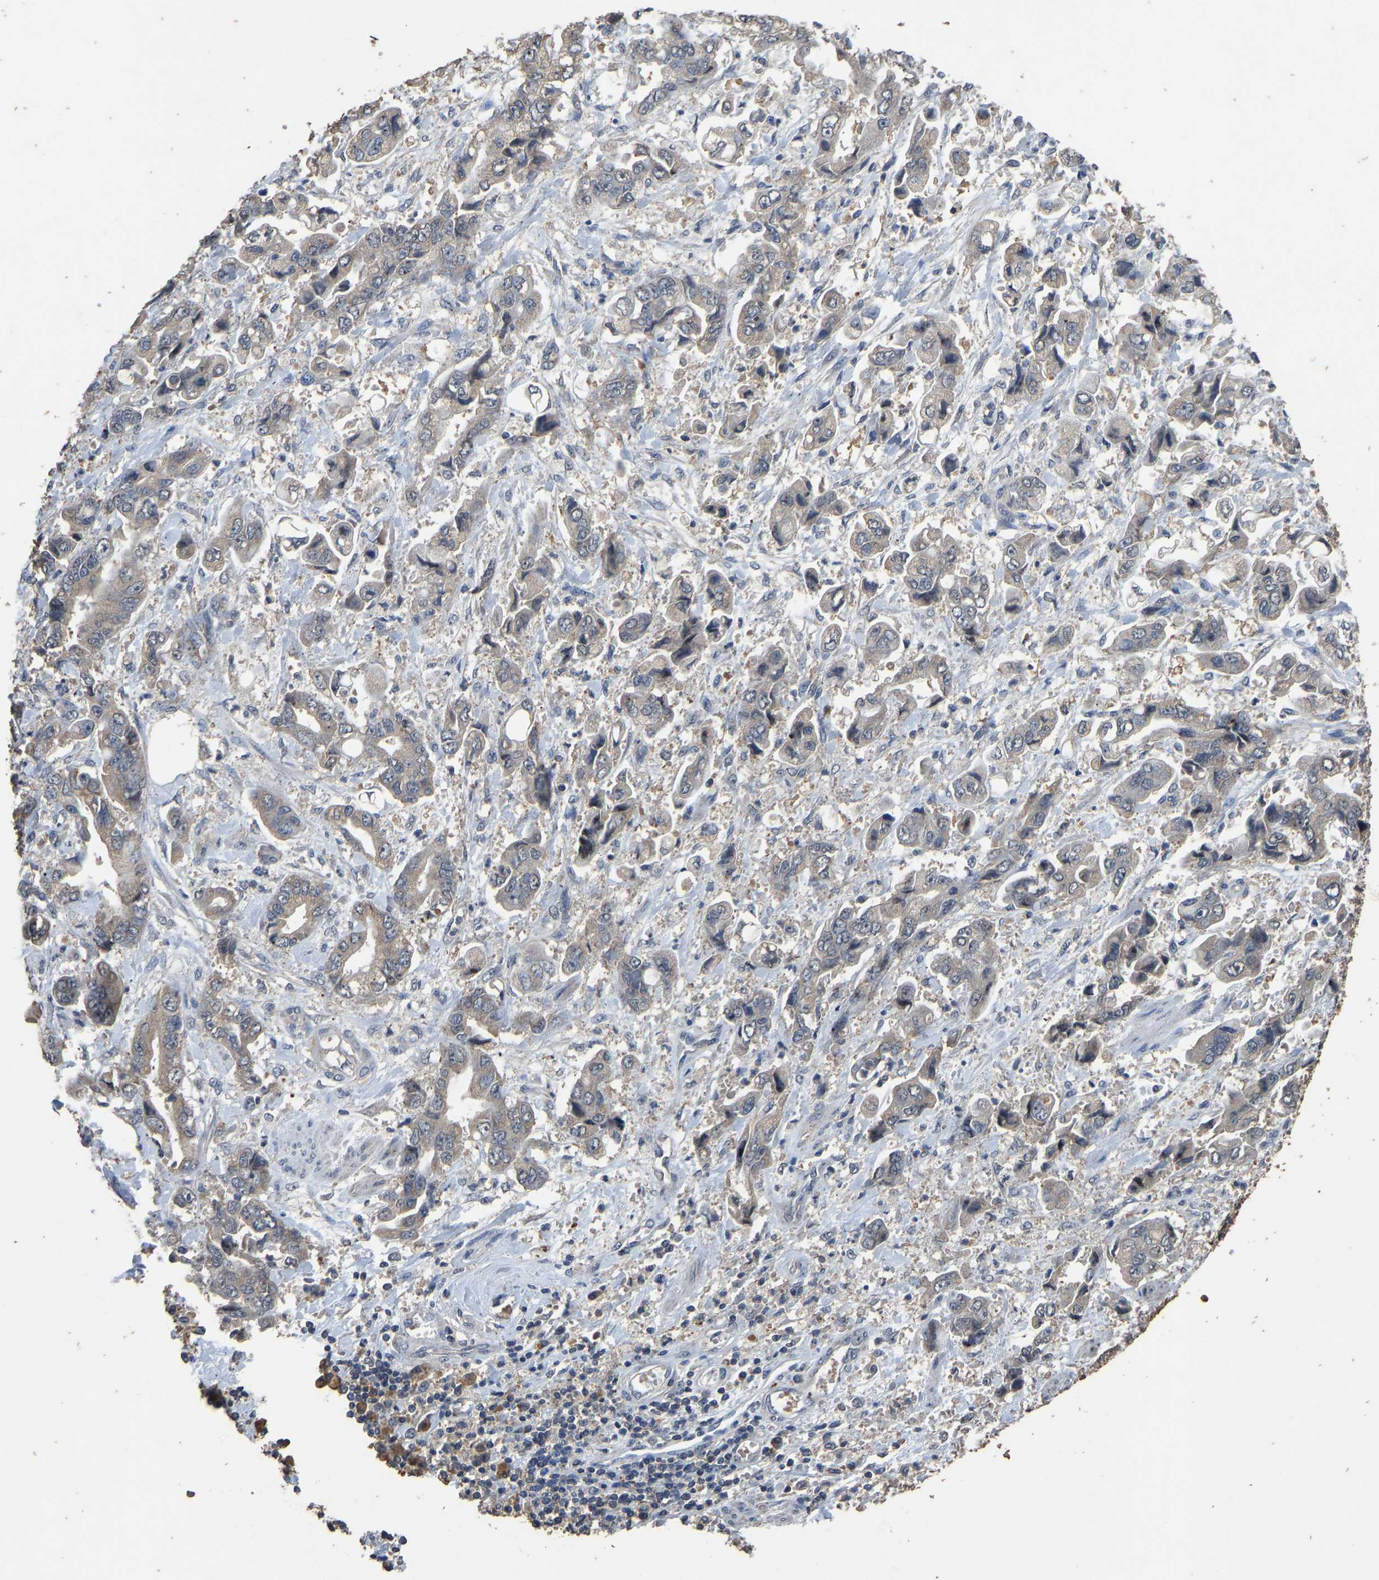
{"staining": {"intensity": "weak", "quantity": ">75%", "location": "cytoplasmic/membranous"}, "tissue": "stomach cancer", "cell_type": "Tumor cells", "image_type": "cancer", "snomed": [{"axis": "morphology", "description": "Normal tissue, NOS"}, {"axis": "morphology", "description": "Adenocarcinoma, NOS"}, {"axis": "topography", "description": "Stomach"}], "caption": "Immunohistochemical staining of human adenocarcinoma (stomach) reveals weak cytoplasmic/membranous protein staining in about >75% of tumor cells.", "gene": "CIDEC", "patient": {"sex": "male", "age": 62}}